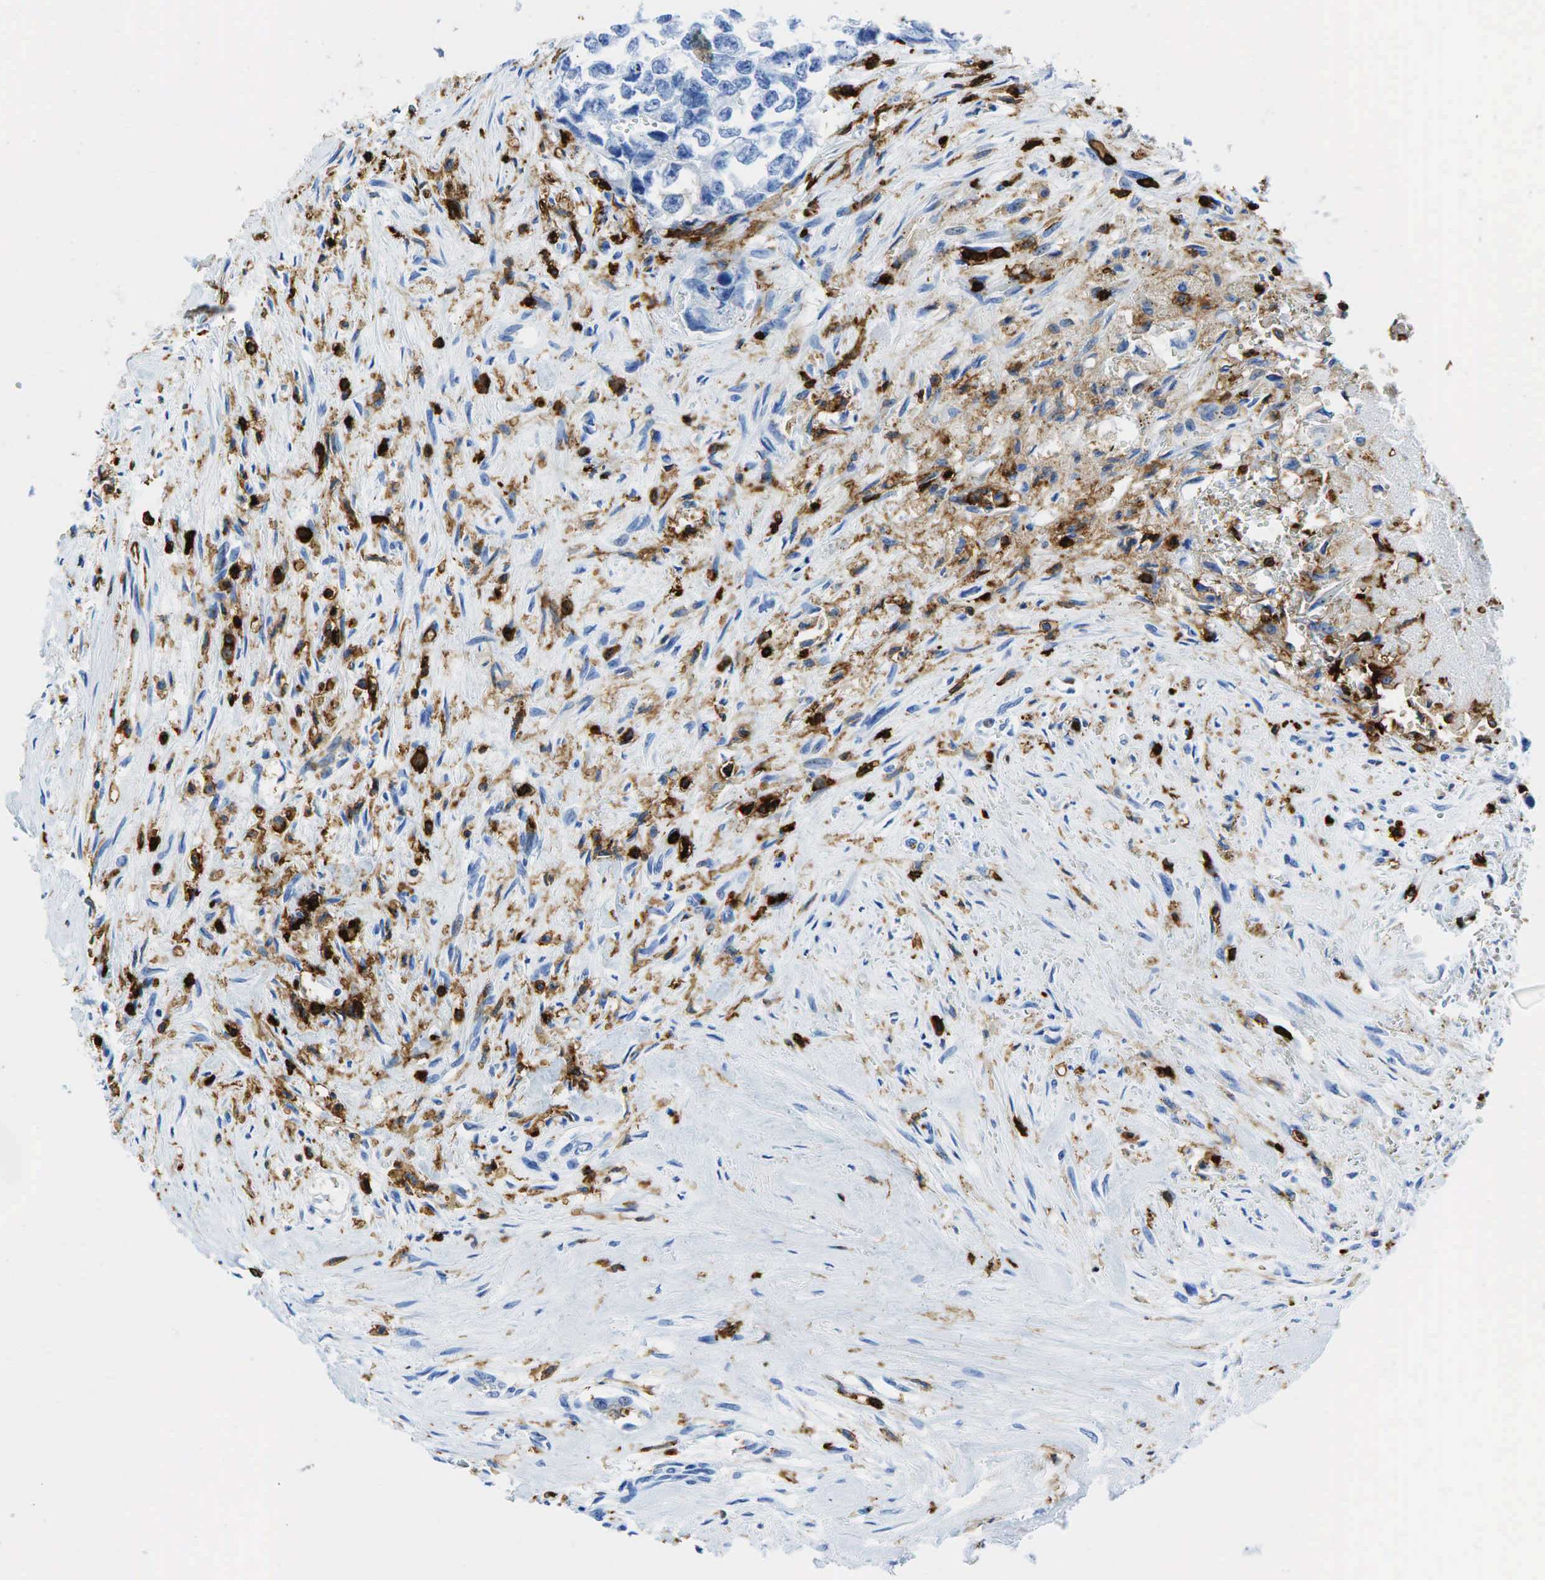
{"staining": {"intensity": "negative", "quantity": "none", "location": "none"}, "tissue": "testis cancer", "cell_type": "Tumor cells", "image_type": "cancer", "snomed": [{"axis": "morphology", "description": "Carcinoma, Embryonal, NOS"}, {"axis": "topography", "description": "Testis"}], "caption": "There is no significant expression in tumor cells of testis cancer (embryonal carcinoma).", "gene": "PTPRC", "patient": {"sex": "male", "age": 31}}